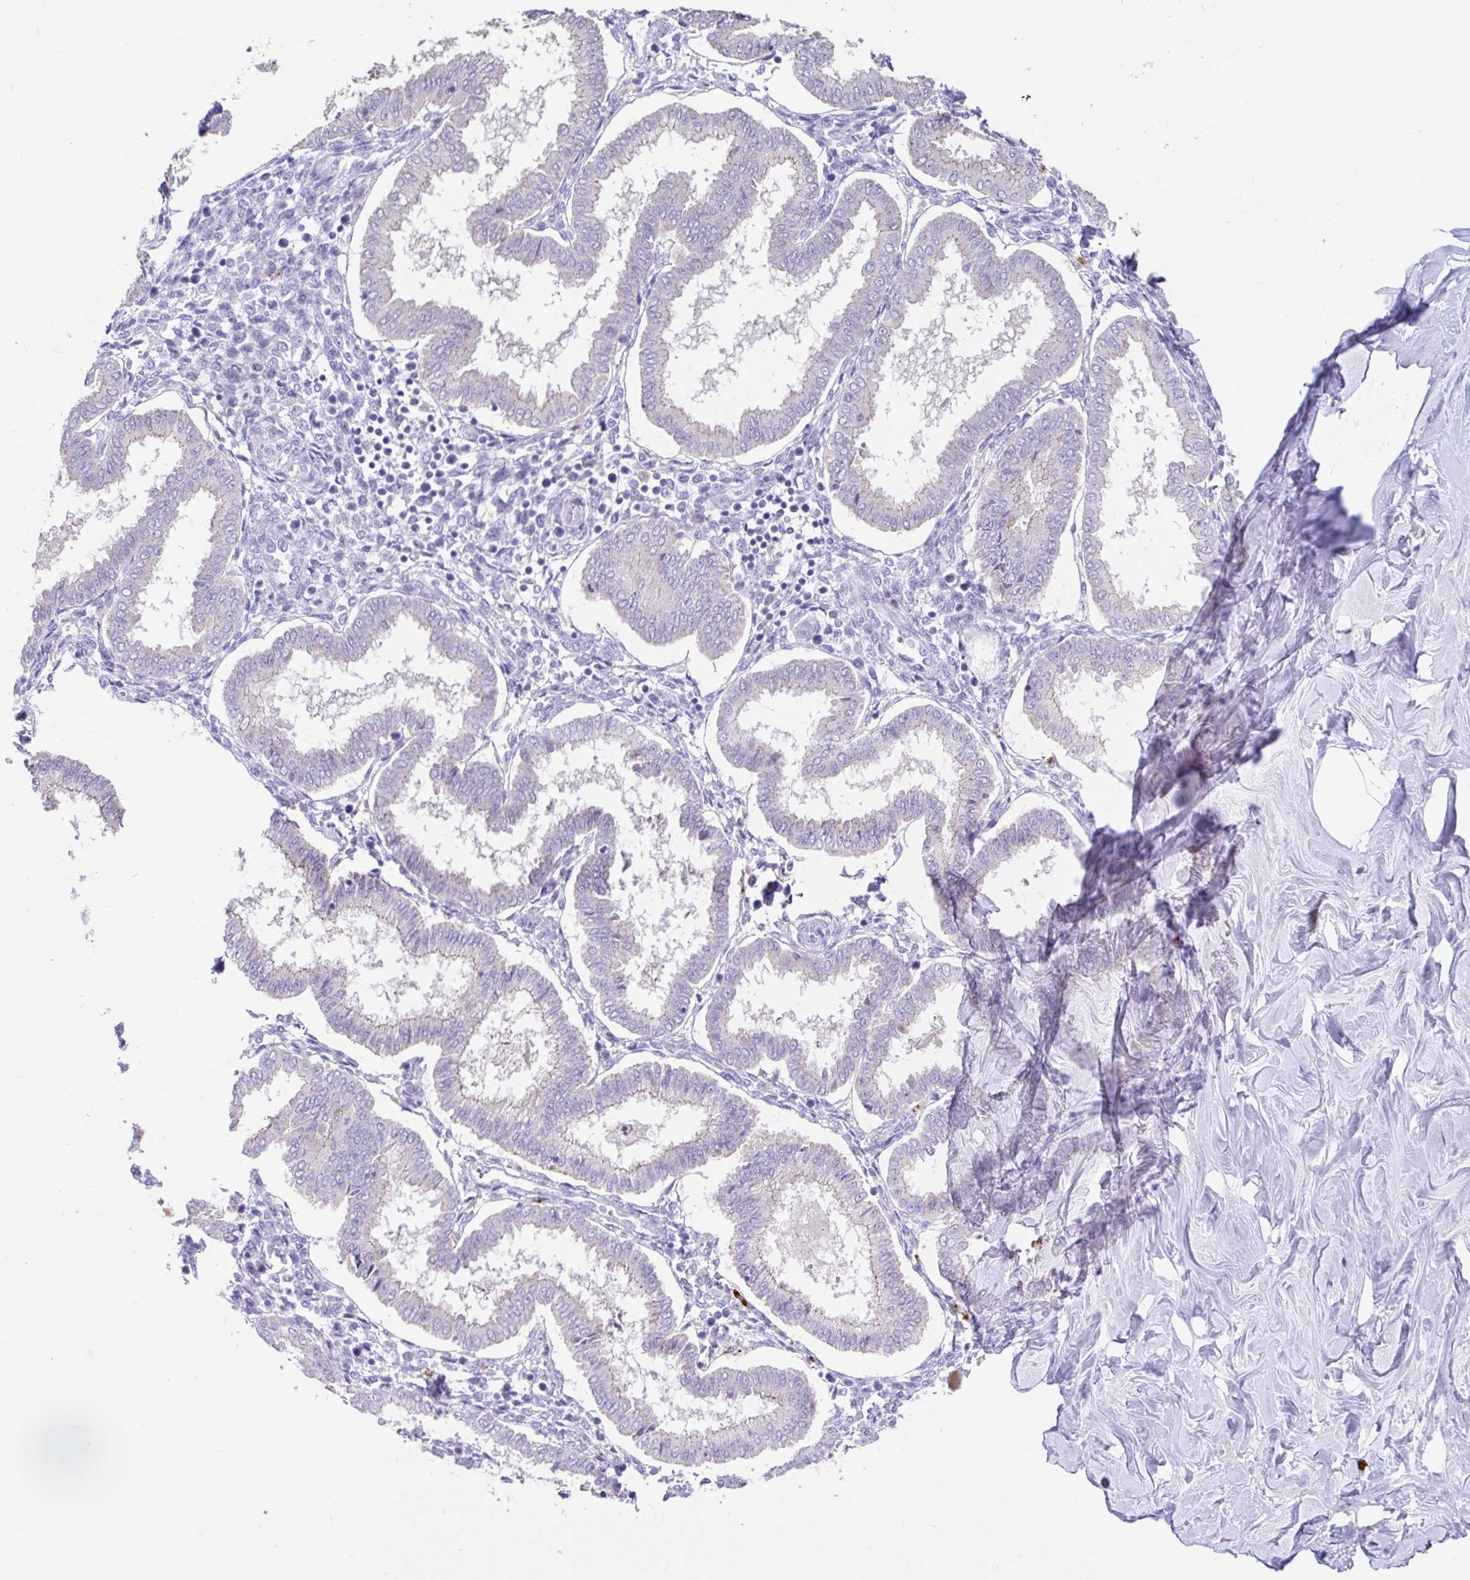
{"staining": {"intensity": "negative", "quantity": "none", "location": "none"}, "tissue": "endometrium", "cell_type": "Cells in endometrial stroma", "image_type": "normal", "snomed": [{"axis": "morphology", "description": "Normal tissue, NOS"}, {"axis": "topography", "description": "Endometrium"}], "caption": "Human endometrium stained for a protein using immunohistochemistry (IHC) displays no staining in cells in endometrial stroma.", "gene": "ZNF33A", "patient": {"sex": "female", "age": 24}}